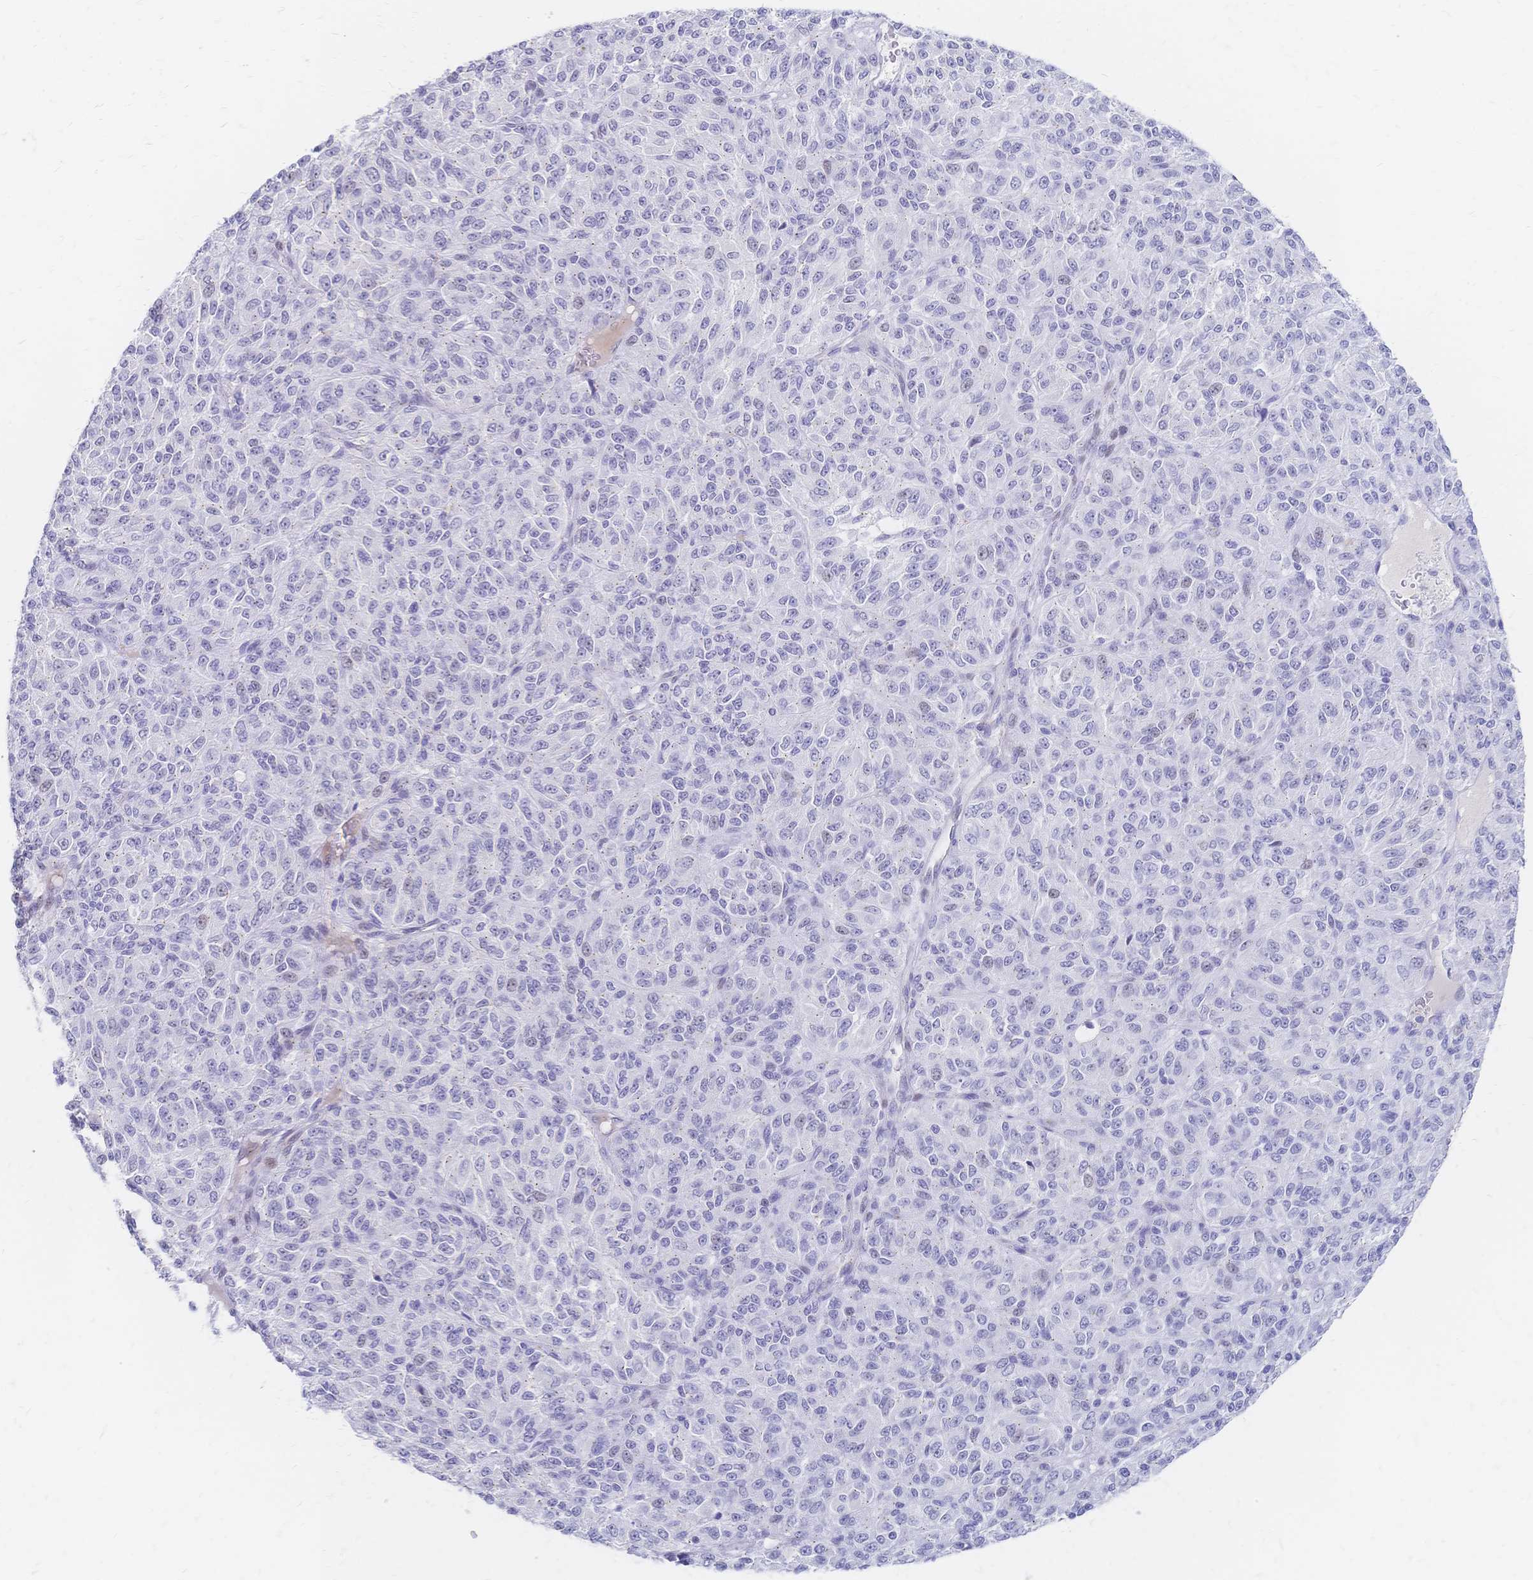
{"staining": {"intensity": "negative", "quantity": "none", "location": "none"}, "tissue": "melanoma", "cell_type": "Tumor cells", "image_type": "cancer", "snomed": [{"axis": "morphology", "description": "Malignant melanoma, Metastatic site"}, {"axis": "topography", "description": "Brain"}], "caption": "IHC image of neoplastic tissue: human malignant melanoma (metastatic site) stained with DAB demonstrates no significant protein positivity in tumor cells.", "gene": "PSORS1C2", "patient": {"sex": "female", "age": 56}}